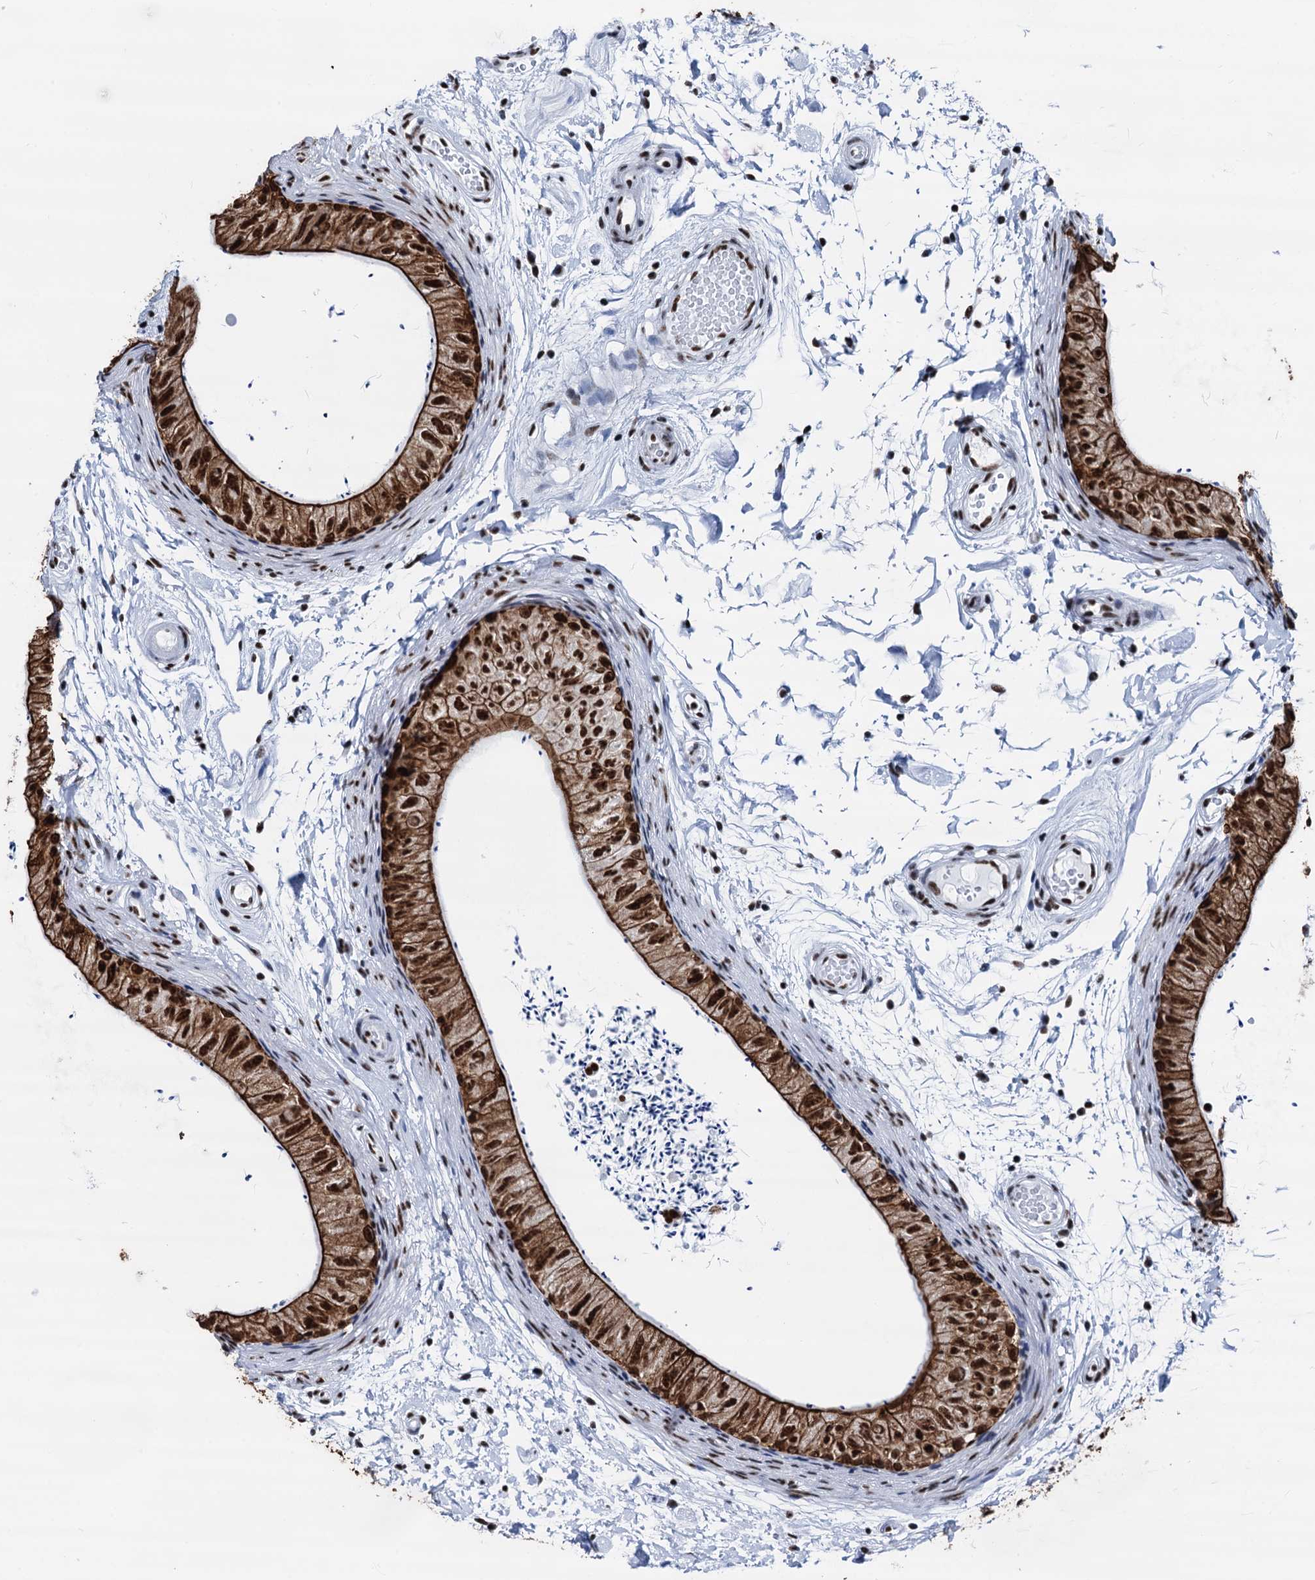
{"staining": {"intensity": "strong", "quantity": ">75%", "location": "cytoplasmic/membranous,nuclear"}, "tissue": "epididymis", "cell_type": "Glandular cells", "image_type": "normal", "snomed": [{"axis": "morphology", "description": "Normal tissue, NOS"}, {"axis": "topography", "description": "Epididymis"}], "caption": "Immunohistochemical staining of unremarkable epididymis shows high levels of strong cytoplasmic/membranous,nuclear staining in approximately >75% of glandular cells.", "gene": "DDX23", "patient": {"sex": "male", "age": 50}}